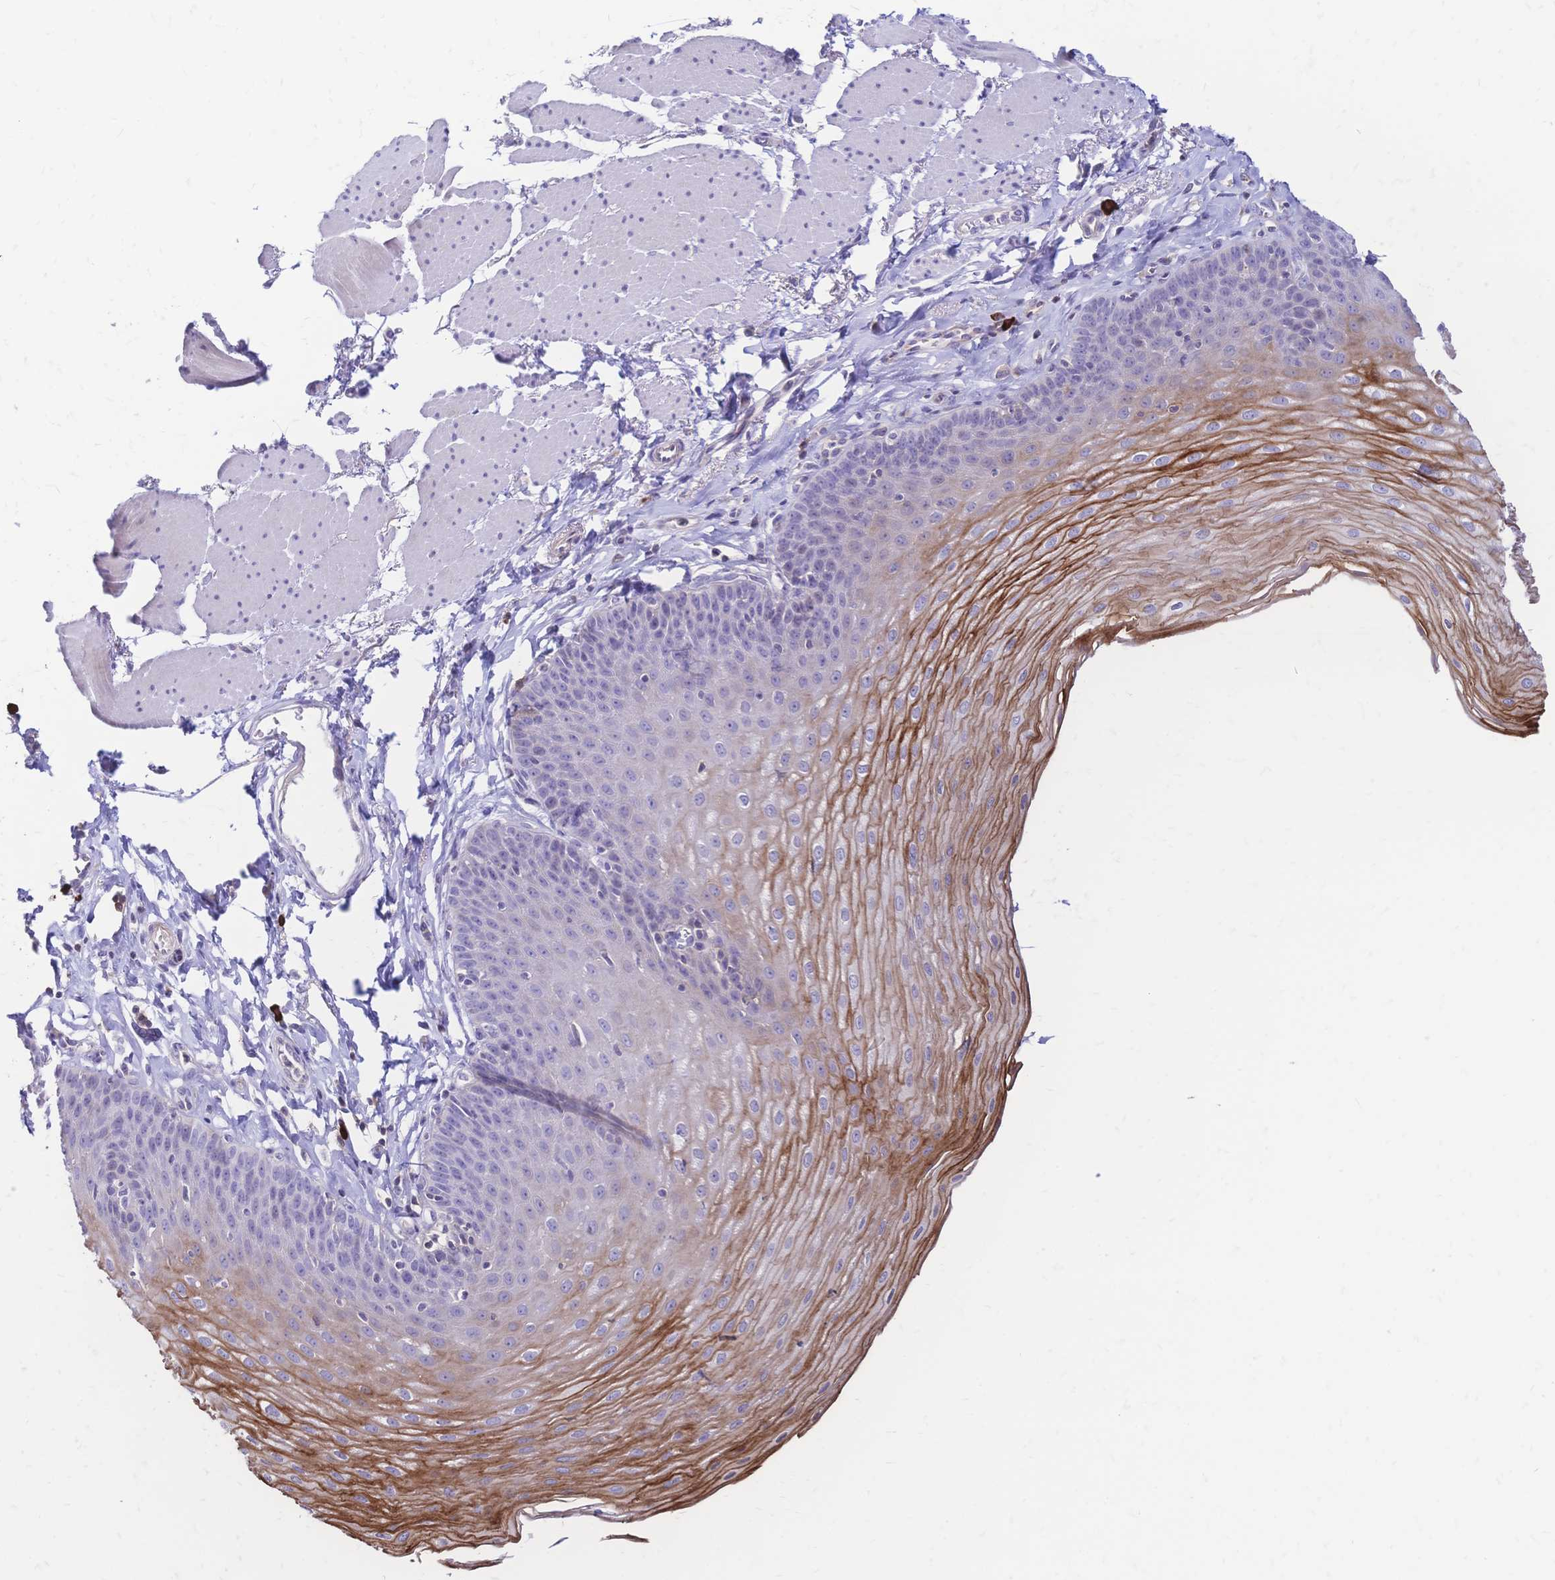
{"staining": {"intensity": "moderate", "quantity": "<25%", "location": "cytoplasmic/membranous"}, "tissue": "esophagus", "cell_type": "Squamous epithelial cells", "image_type": "normal", "snomed": [{"axis": "morphology", "description": "Normal tissue, NOS"}, {"axis": "topography", "description": "Esophagus"}], "caption": "Squamous epithelial cells exhibit low levels of moderate cytoplasmic/membranous expression in about <25% of cells in benign human esophagus. The protein of interest is stained brown, and the nuclei are stained in blue (DAB IHC with brightfield microscopy, high magnification).", "gene": "IL2RA", "patient": {"sex": "female", "age": 81}}